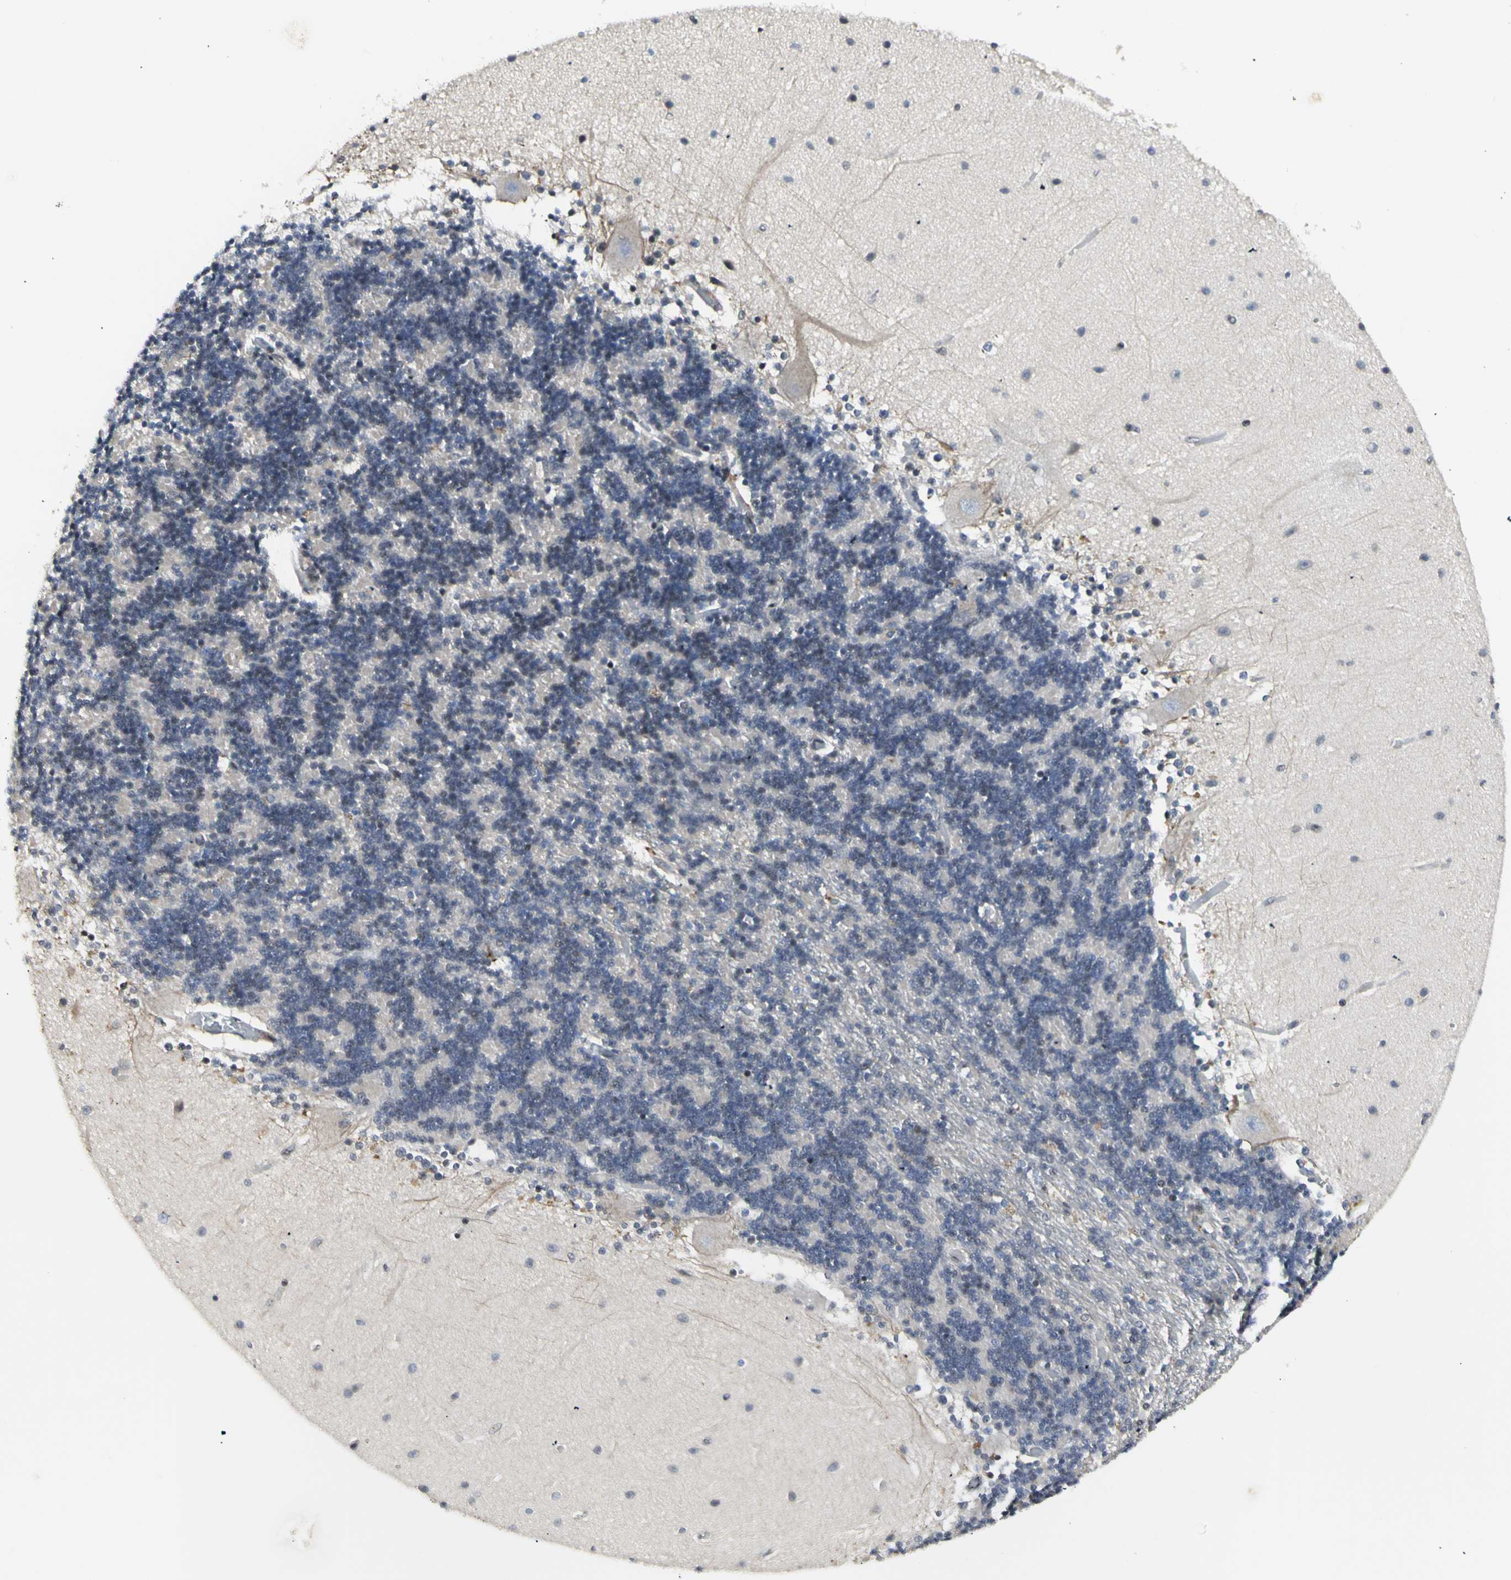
{"staining": {"intensity": "negative", "quantity": "none", "location": "none"}, "tissue": "cerebellum", "cell_type": "Cells in granular layer", "image_type": "normal", "snomed": [{"axis": "morphology", "description": "Normal tissue, NOS"}, {"axis": "topography", "description": "Cerebellum"}], "caption": "The histopathology image demonstrates no staining of cells in granular layer in benign cerebellum. The staining was performed using DAB to visualize the protein expression in brown, while the nuclei were stained in blue with hematoxylin (Magnification: 20x).", "gene": "DHRS7B", "patient": {"sex": "female", "age": 54}}